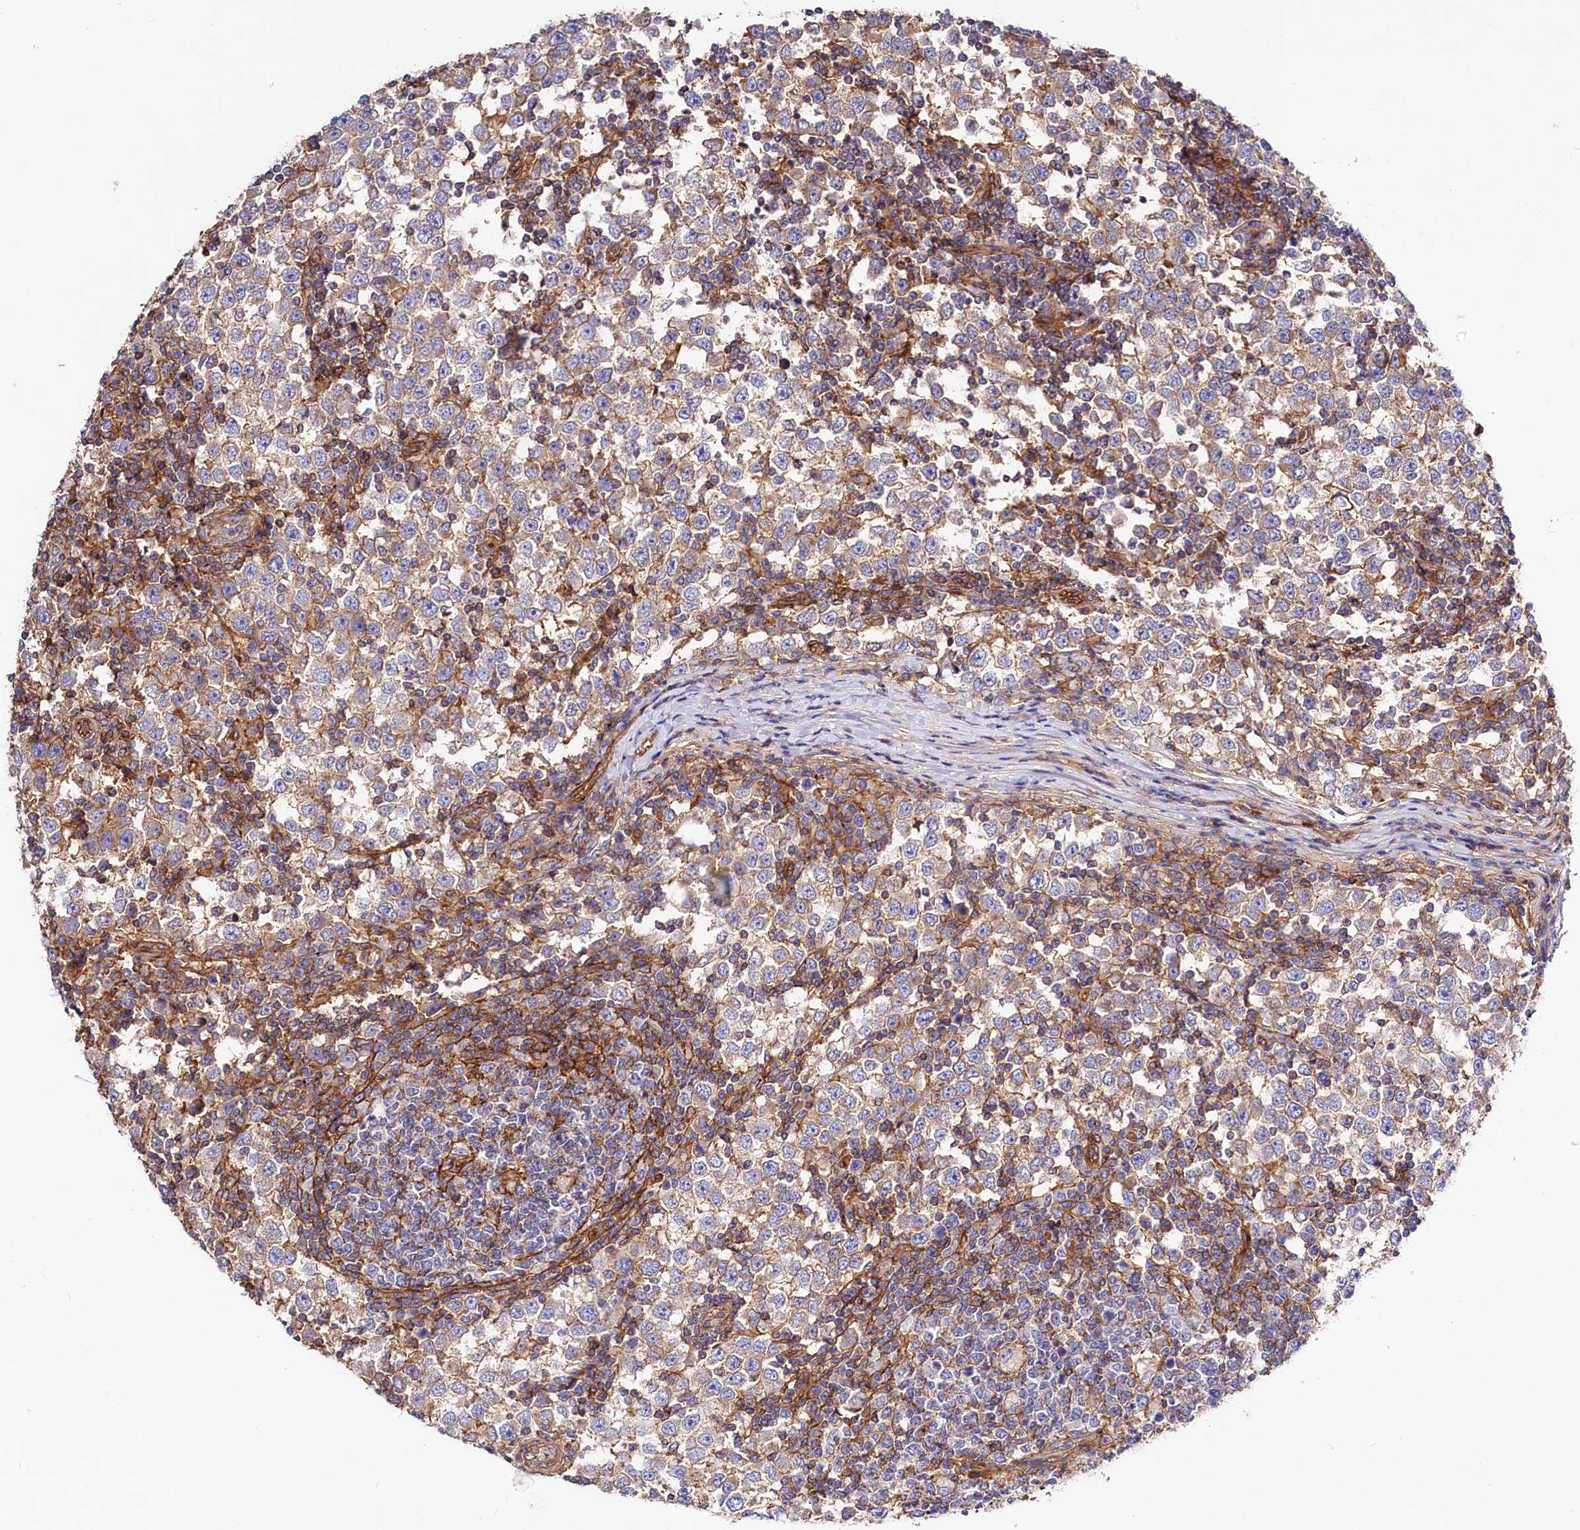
{"staining": {"intensity": "weak", "quantity": "25%-75%", "location": "cytoplasmic/membranous"}, "tissue": "testis cancer", "cell_type": "Tumor cells", "image_type": "cancer", "snomed": [{"axis": "morphology", "description": "Seminoma, NOS"}, {"axis": "topography", "description": "Testis"}], "caption": "Immunohistochemistry (IHC) histopathology image of neoplastic tissue: human testis cancer stained using immunohistochemistry (IHC) reveals low levels of weak protein expression localized specifically in the cytoplasmic/membranous of tumor cells, appearing as a cytoplasmic/membranous brown color.", "gene": "ANO6", "patient": {"sex": "male", "age": 65}}